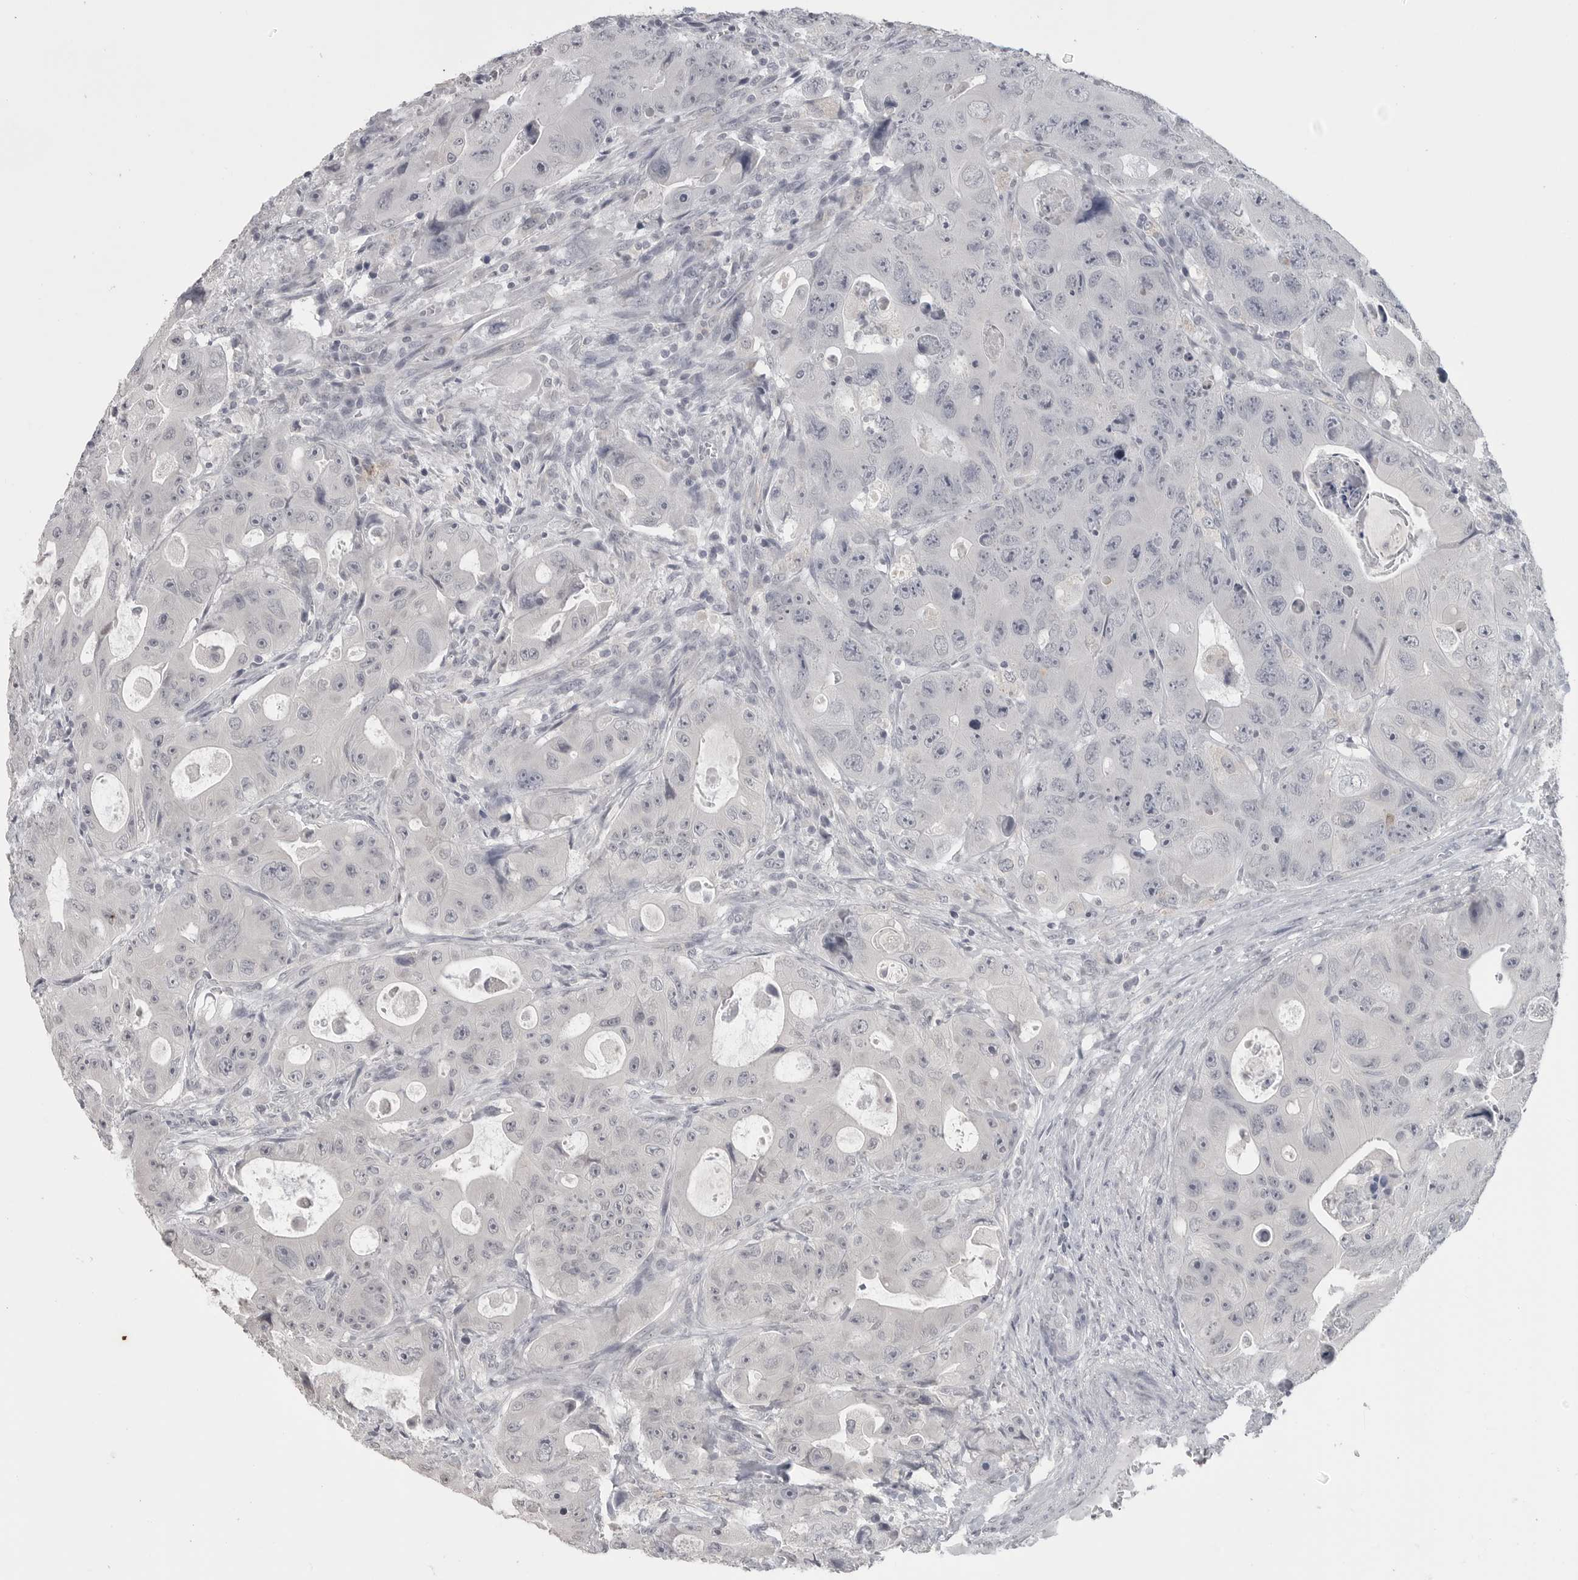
{"staining": {"intensity": "negative", "quantity": "none", "location": "none"}, "tissue": "colorectal cancer", "cell_type": "Tumor cells", "image_type": "cancer", "snomed": [{"axis": "morphology", "description": "Adenocarcinoma, NOS"}, {"axis": "topography", "description": "Colon"}], "caption": "Histopathology image shows no protein expression in tumor cells of colorectal adenocarcinoma tissue.", "gene": "PRSS1", "patient": {"sex": "female", "age": 46}}